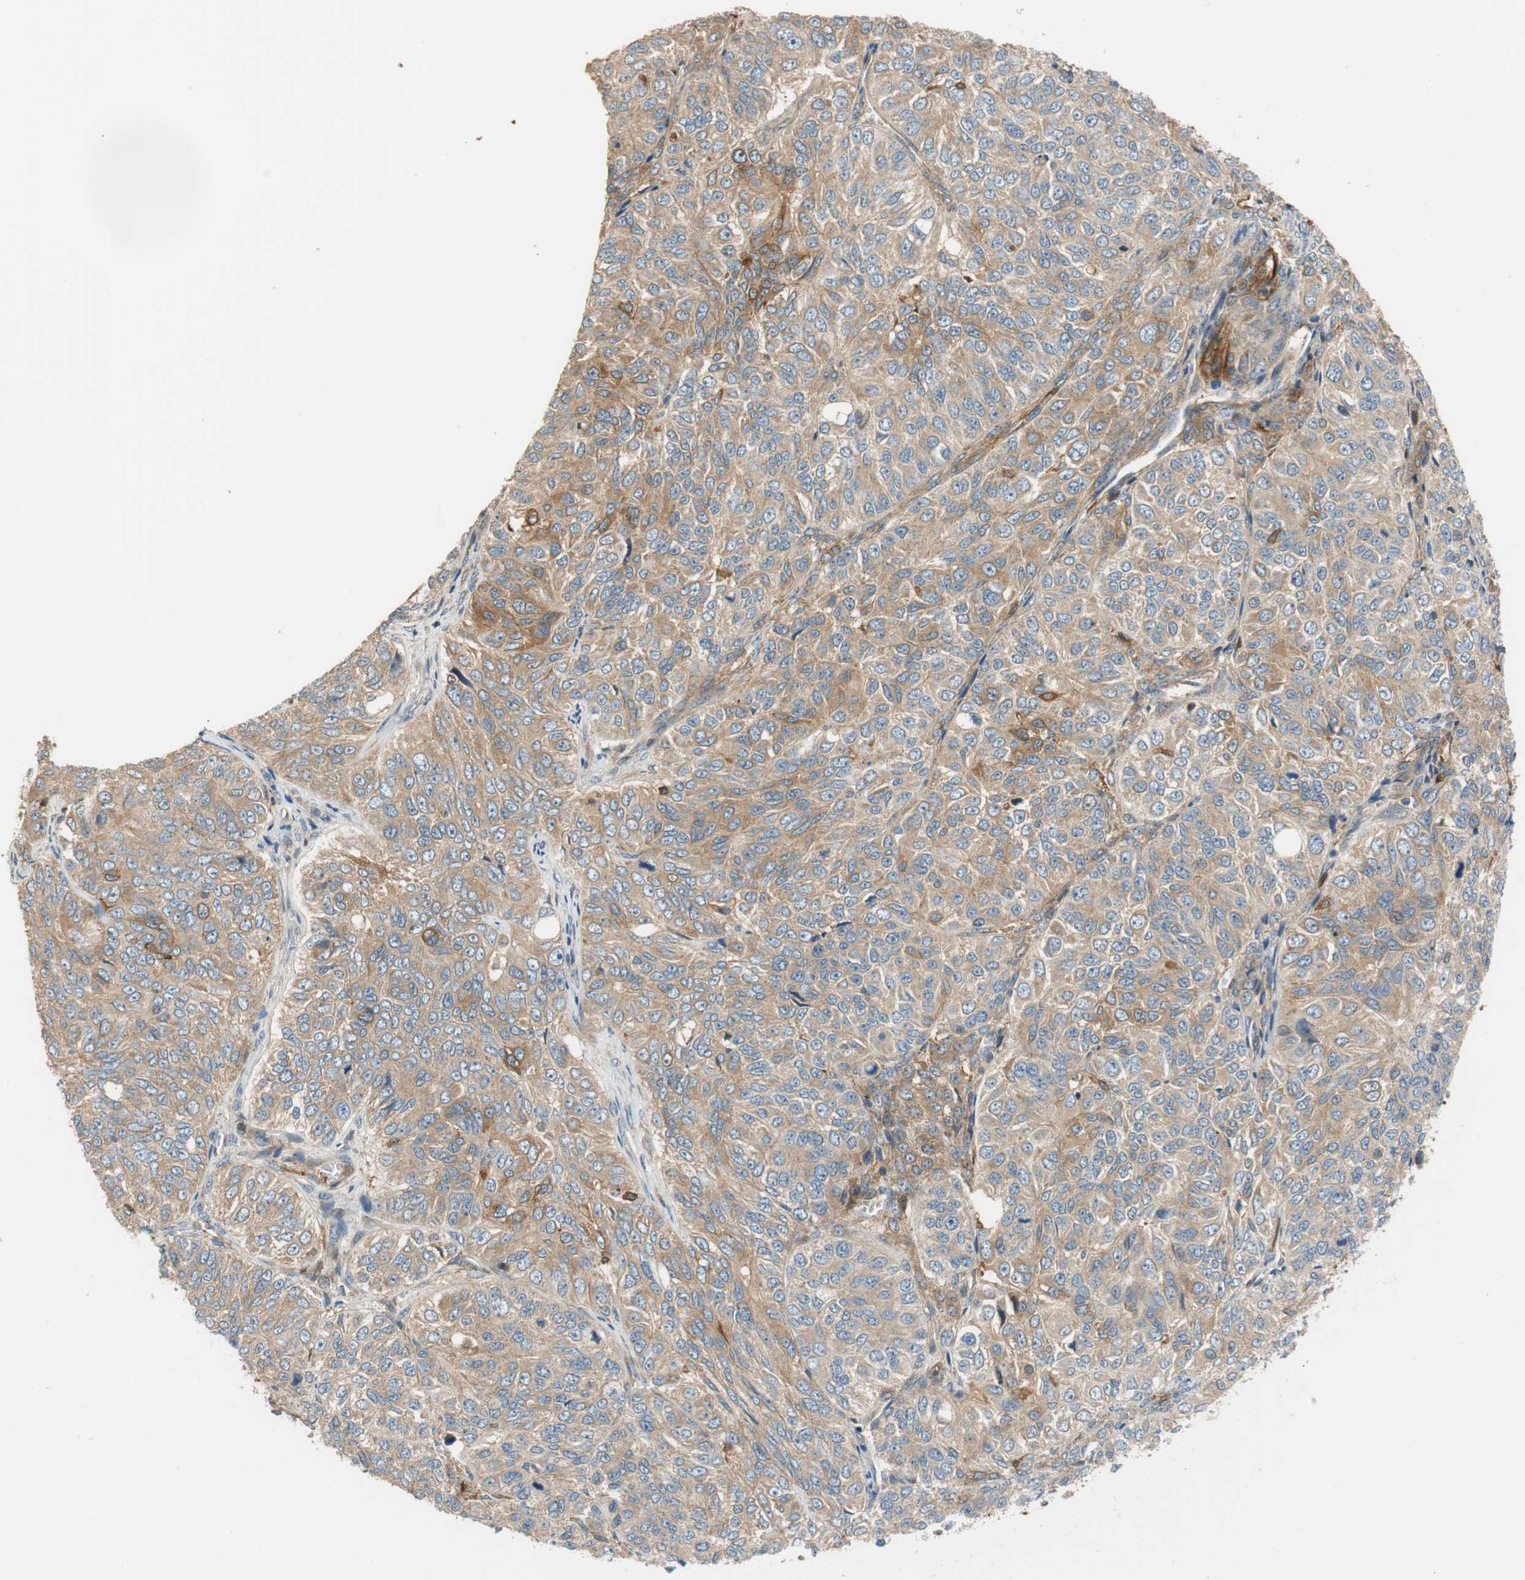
{"staining": {"intensity": "moderate", "quantity": ">75%", "location": "cytoplasmic/membranous"}, "tissue": "ovarian cancer", "cell_type": "Tumor cells", "image_type": "cancer", "snomed": [{"axis": "morphology", "description": "Carcinoma, endometroid"}, {"axis": "topography", "description": "Ovary"}], "caption": "Ovarian endometroid carcinoma stained with a brown dye reveals moderate cytoplasmic/membranous positive positivity in approximately >75% of tumor cells.", "gene": "PARP14", "patient": {"sex": "female", "age": 51}}